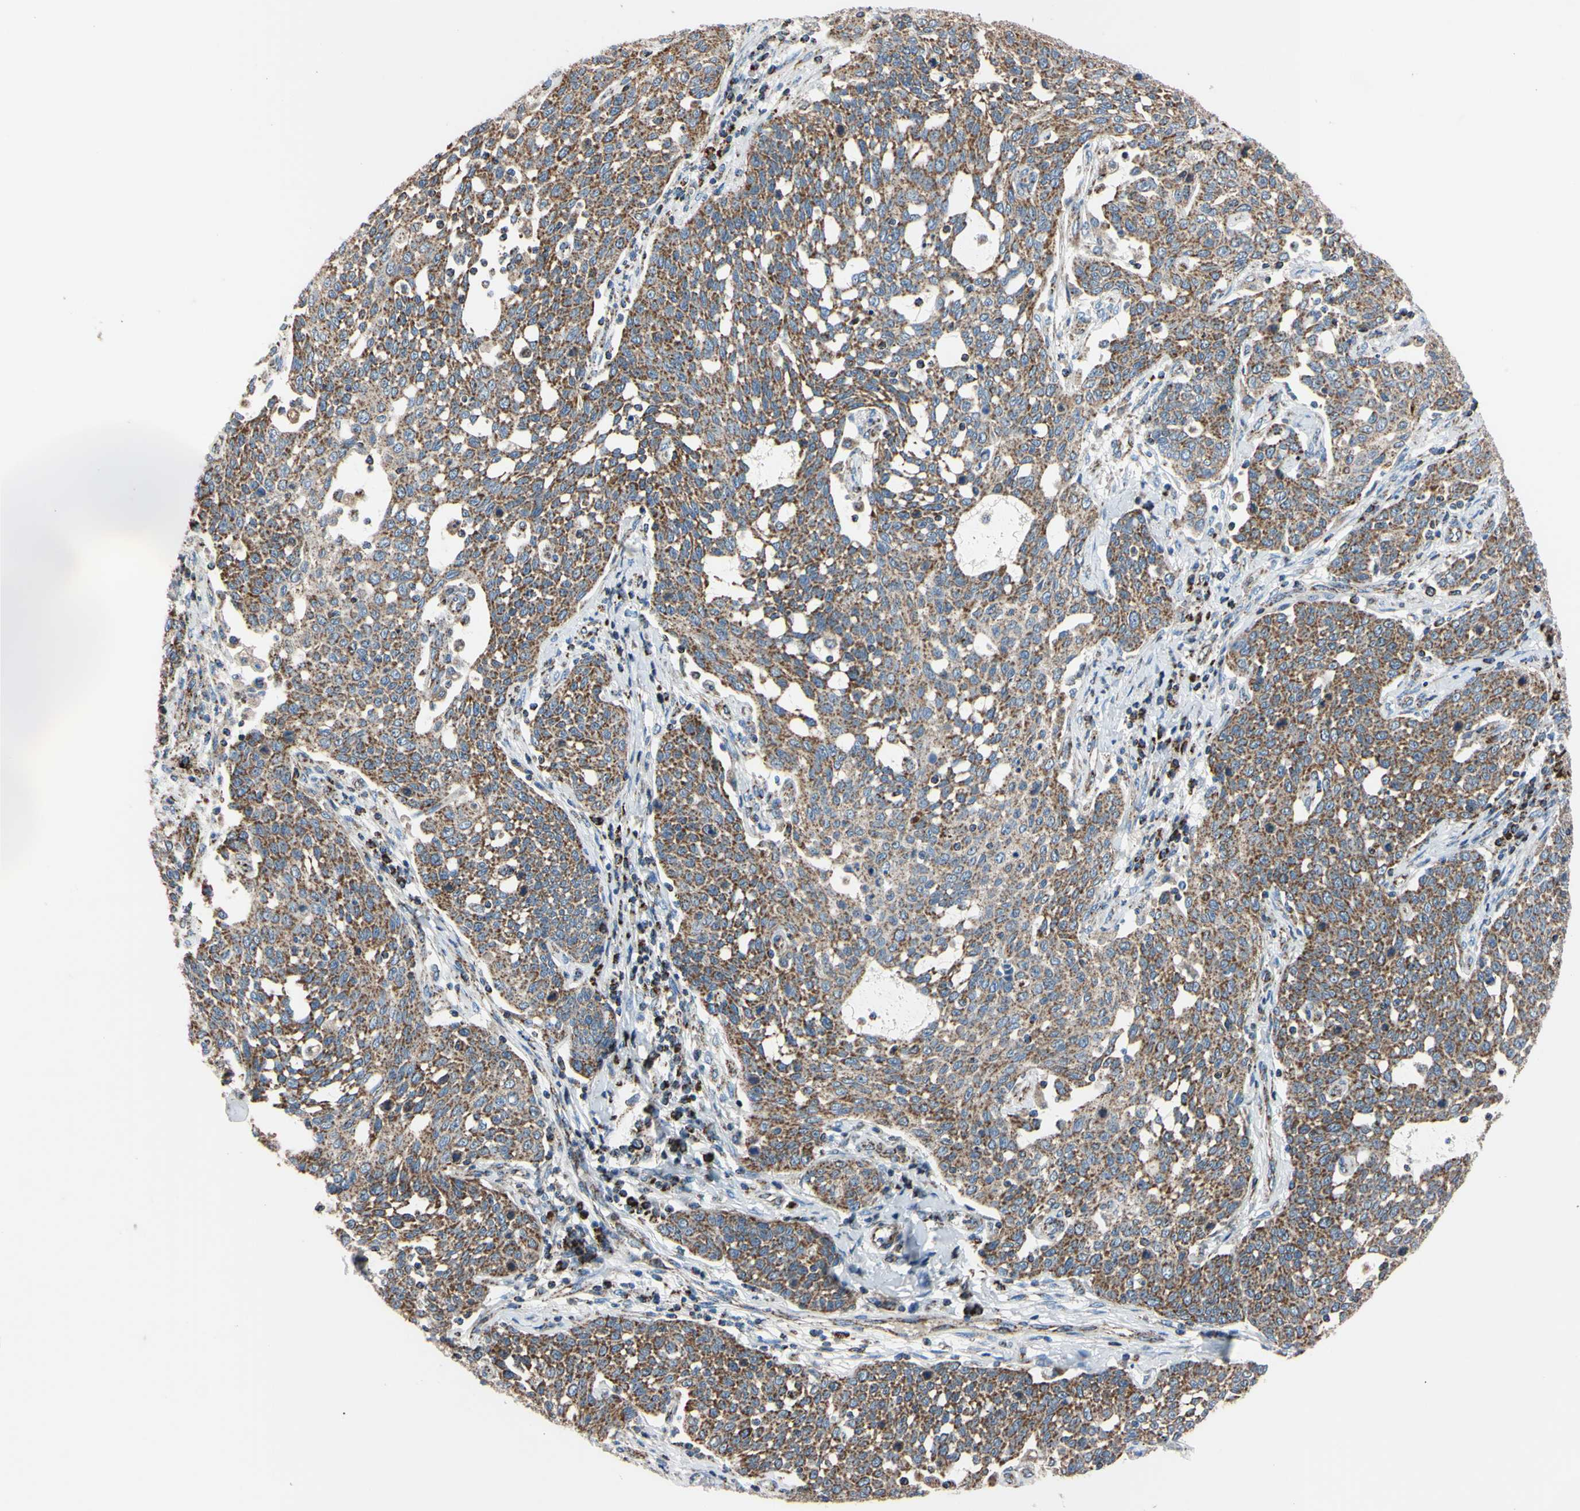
{"staining": {"intensity": "moderate", "quantity": ">75%", "location": "cytoplasmic/membranous"}, "tissue": "cervical cancer", "cell_type": "Tumor cells", "image_type": "cancer", "snomed": [{"axis": "morphology", "description": "Squamous cell carcinoma, NOS"}, {"axis": "topography", "description": "Cervix"}], "caption": "Cervical cancer (squamous cell carcinoma) tissue reveals moderate cytoplasmic/membranous positivity in approximately >75% of tumor cells", "gene": "CLPP", "patient": {"sex": "female", "age": 34}}